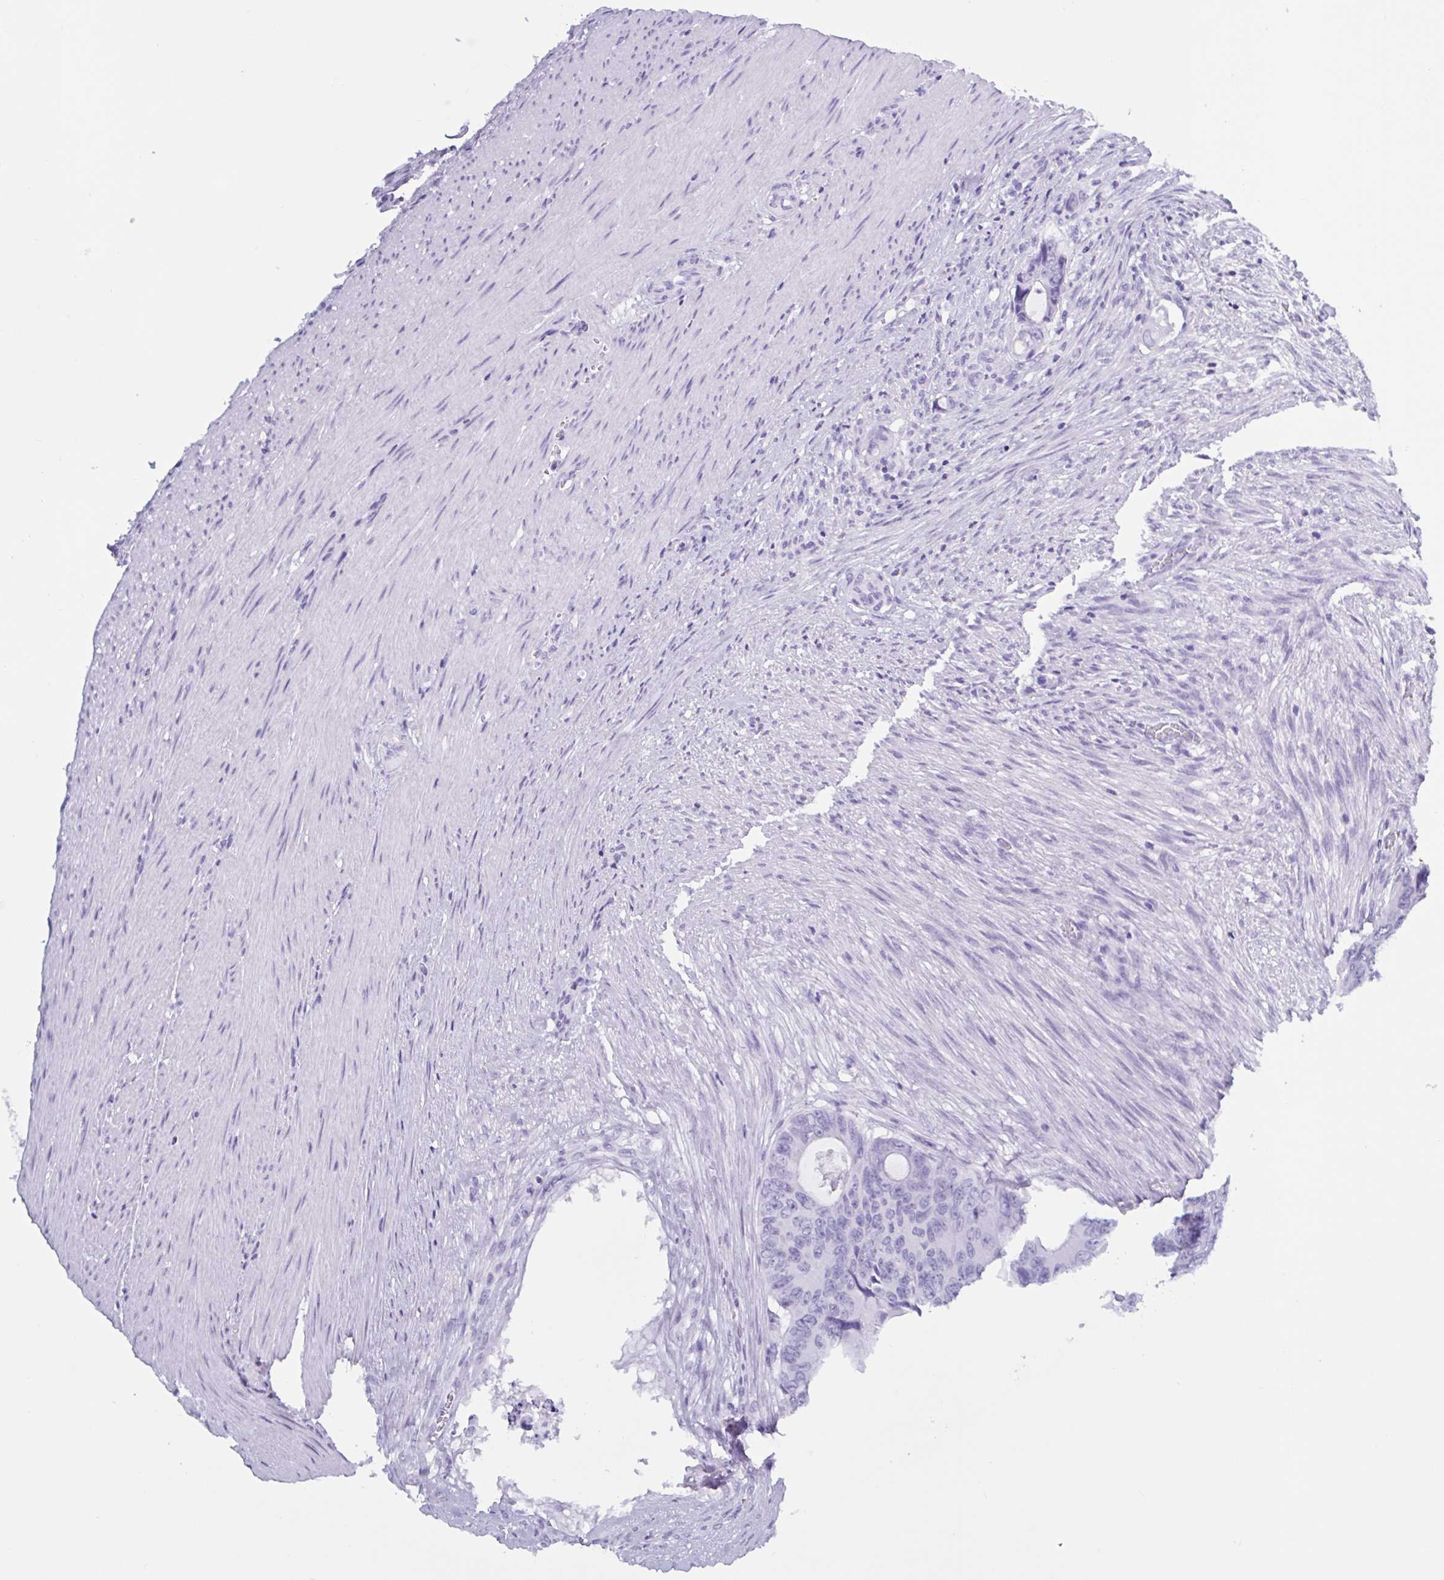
{"staining": {"intensity": "negative", "quantity": "none", "location": "none"}, "tissue": "colorectal cancer", "cell_type": "Tumor cells", "image_type": "cancer", "snomed": [{"axis": "morphology", "description": "Adenocarcinoma, NOS"}, {"axis": "topography", "description": "Colon"}], "caption": "IHC histopathology image of human adenocarcinoma (colorectal) stained for a protein (brown), which shows no positivity in tumor cells.", "gene": "MRGPRG", "patient": {"sex": "male", "age": 62}}